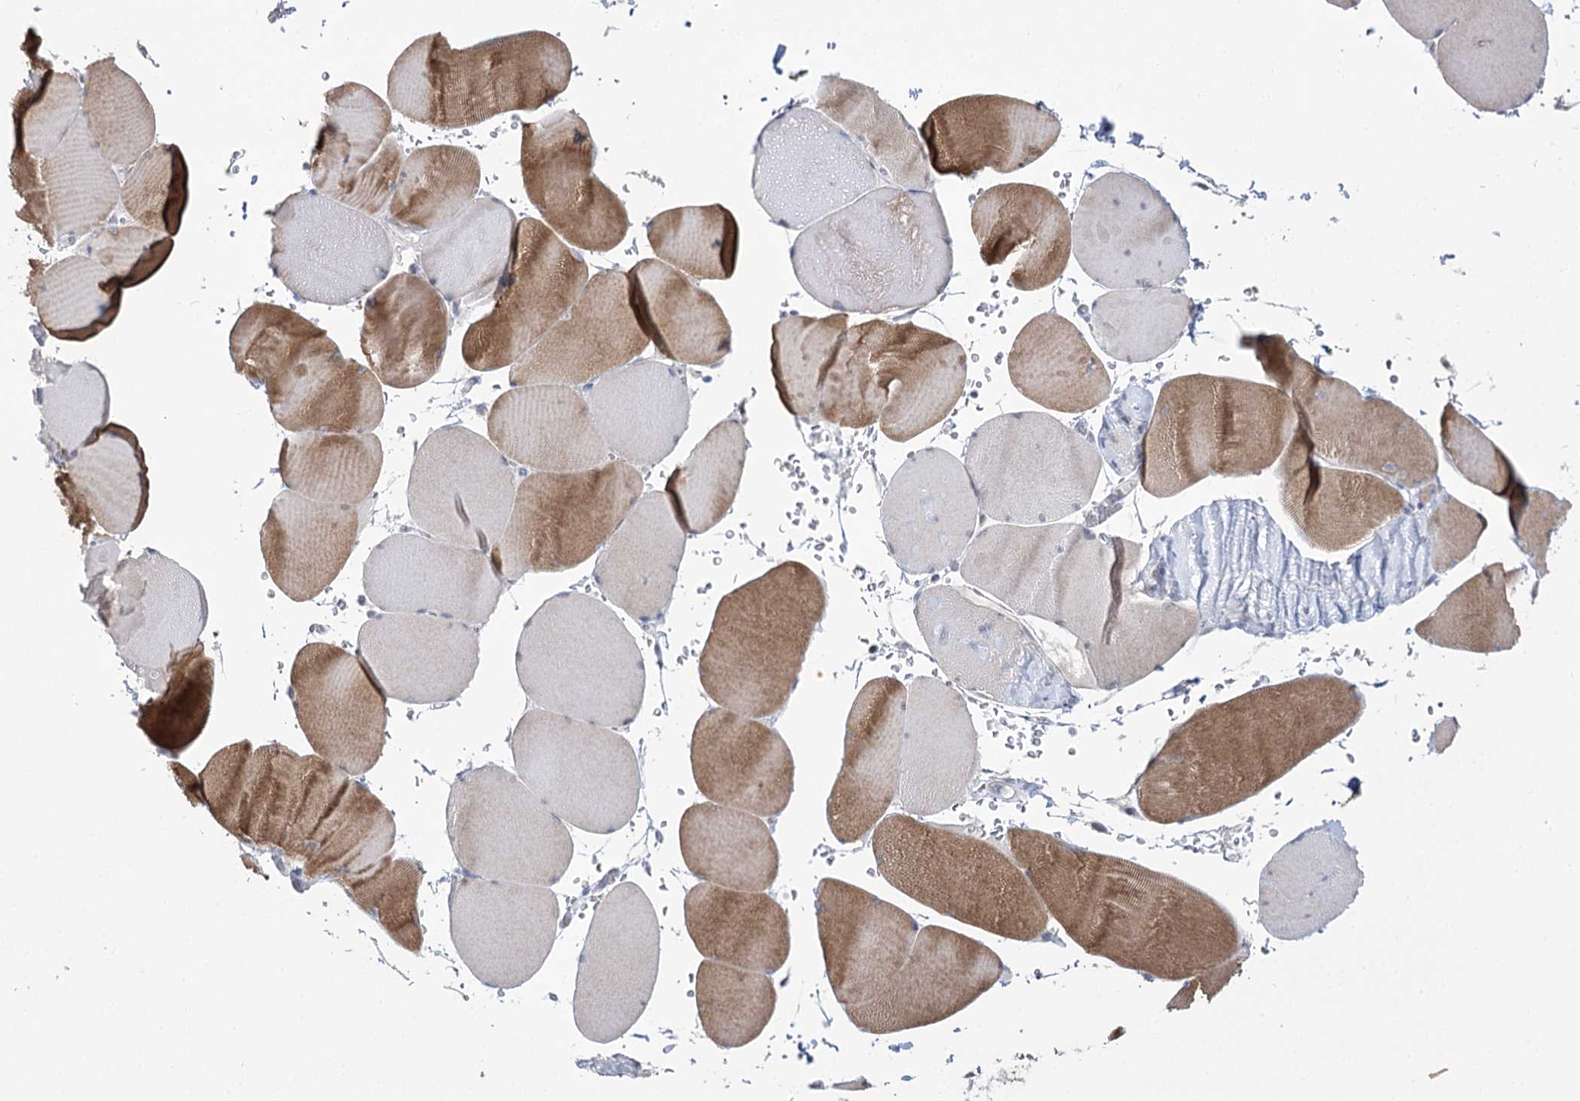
{"staining": {"intensity": "moderate", "quantity": "<25%", "location": "cytoplasmic/membranous"}, "tissue": "skeletal muscle", "cell_type": "Myocytes", "image_type": "normal", "snomed": [{"axis": "morphology", "description": "Normal tissue, NOS"}, {"axis": "topography", "description": "Skeletal muscle"}, {"axis": "topography", "description": "Head-Neck"}], "caption": "Human skeletal muscle stained for a protein (brown) exhibits moderate cytoplasmic/membranous positive expression in about <25% of myocytes.", "gene": "PHYHIPL", "patient": {"sex": "male", "age": 66}}